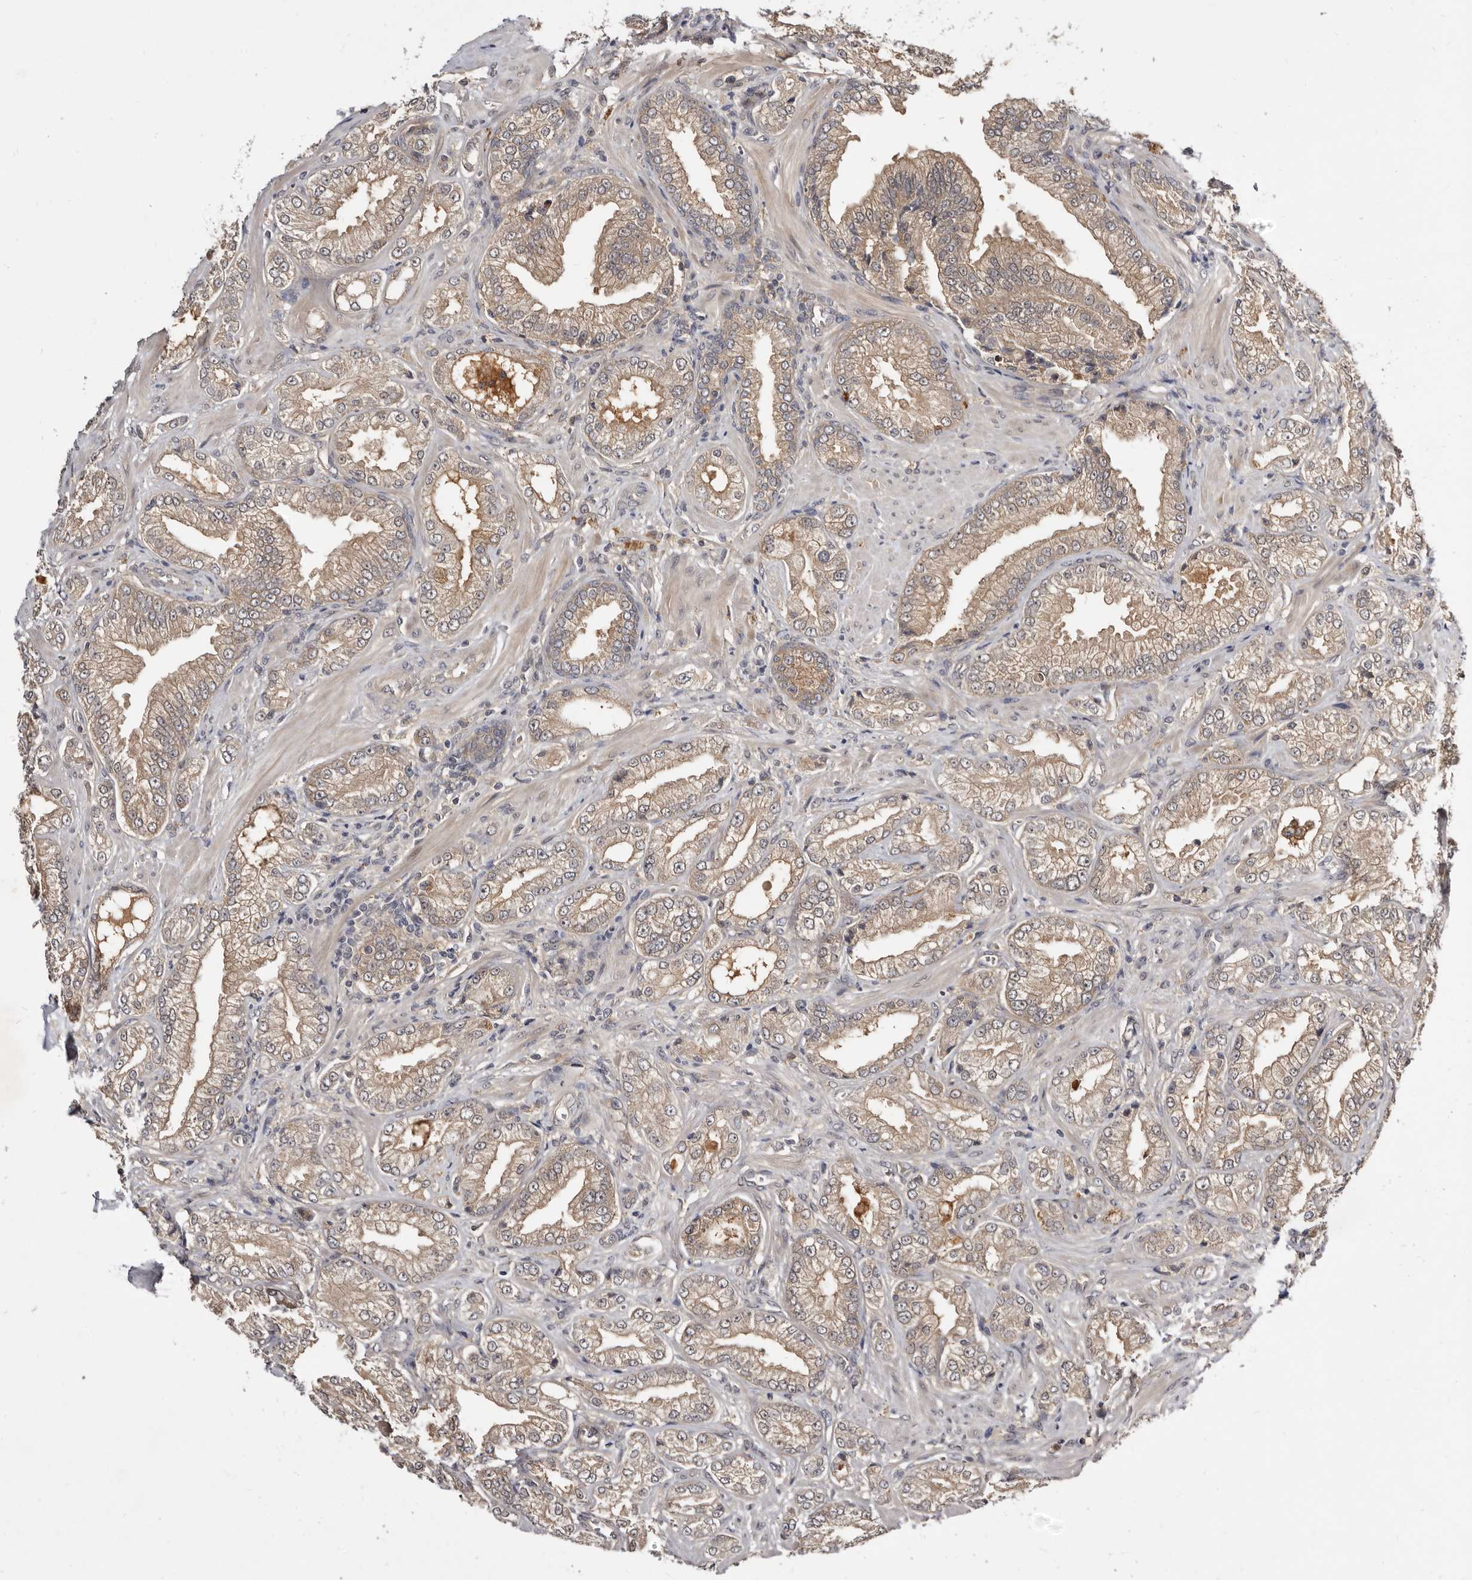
{"staining": {"intensity": "weak", "quantity": ">75%", "location": "cytoplasmic/membranous"}, "tissue": "prostate cancer", "cell_type": "Tumor cells", "image_type": "cancer", "snomed": [{"axis": "morphology", "description": "Adenocarcinoma, Low grade"}, {"axis": "topography", "description": "Prostate"}], "caption": "DAB immunohistochemical staining of prostate cancer exhibits weak cytoplasmic/membranous protein positivity in approximately >75% of tumor cells.", "gene": "INAVA", "patient": {"sex": "male", "age": 62}}